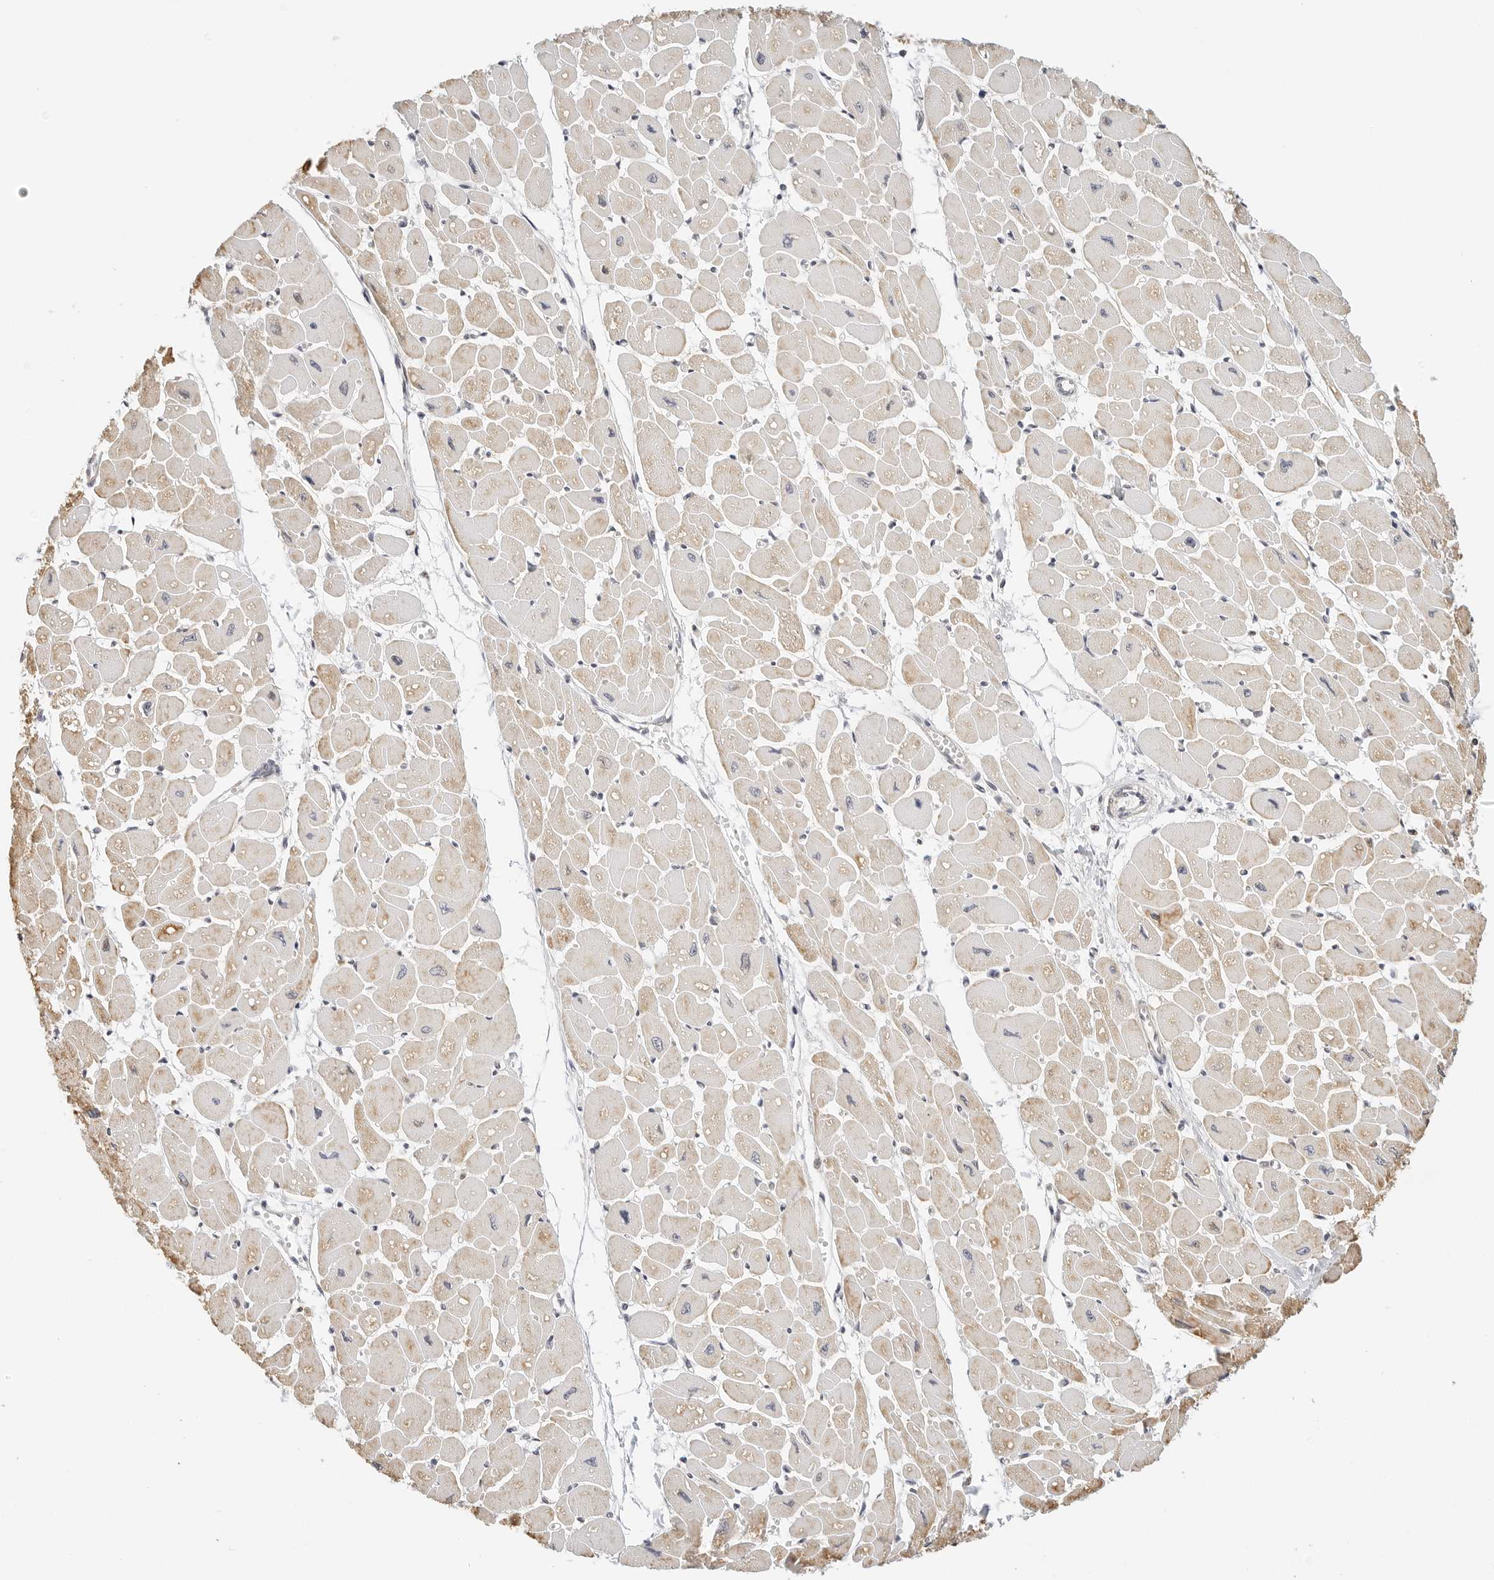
{"staining": {"intensity": "weak", "quantity": ">75%", "location": "cytoplasmic/membranous"}, "tissue": "heart muscle", "cell_type": "Cardiomyocytes", "image_type": "normal", "snomed": [{"axis": "morphology", "description": "Normal tissue, NOS"}, {"axis": "topography", "description": "Heart"}], "caption": "IHC photomicrograph of normal heart muscle: human heart muscle stained using immunohistochemistry (IHC) shows low levels of weak protein expression localized specifically in the cytoplasmic/membranous of cardiomyocytes, appearing as a cytoplasmic/membranous brown color.", "gene": "ATL1", "patient": {"sex": "female", "age": 54}}